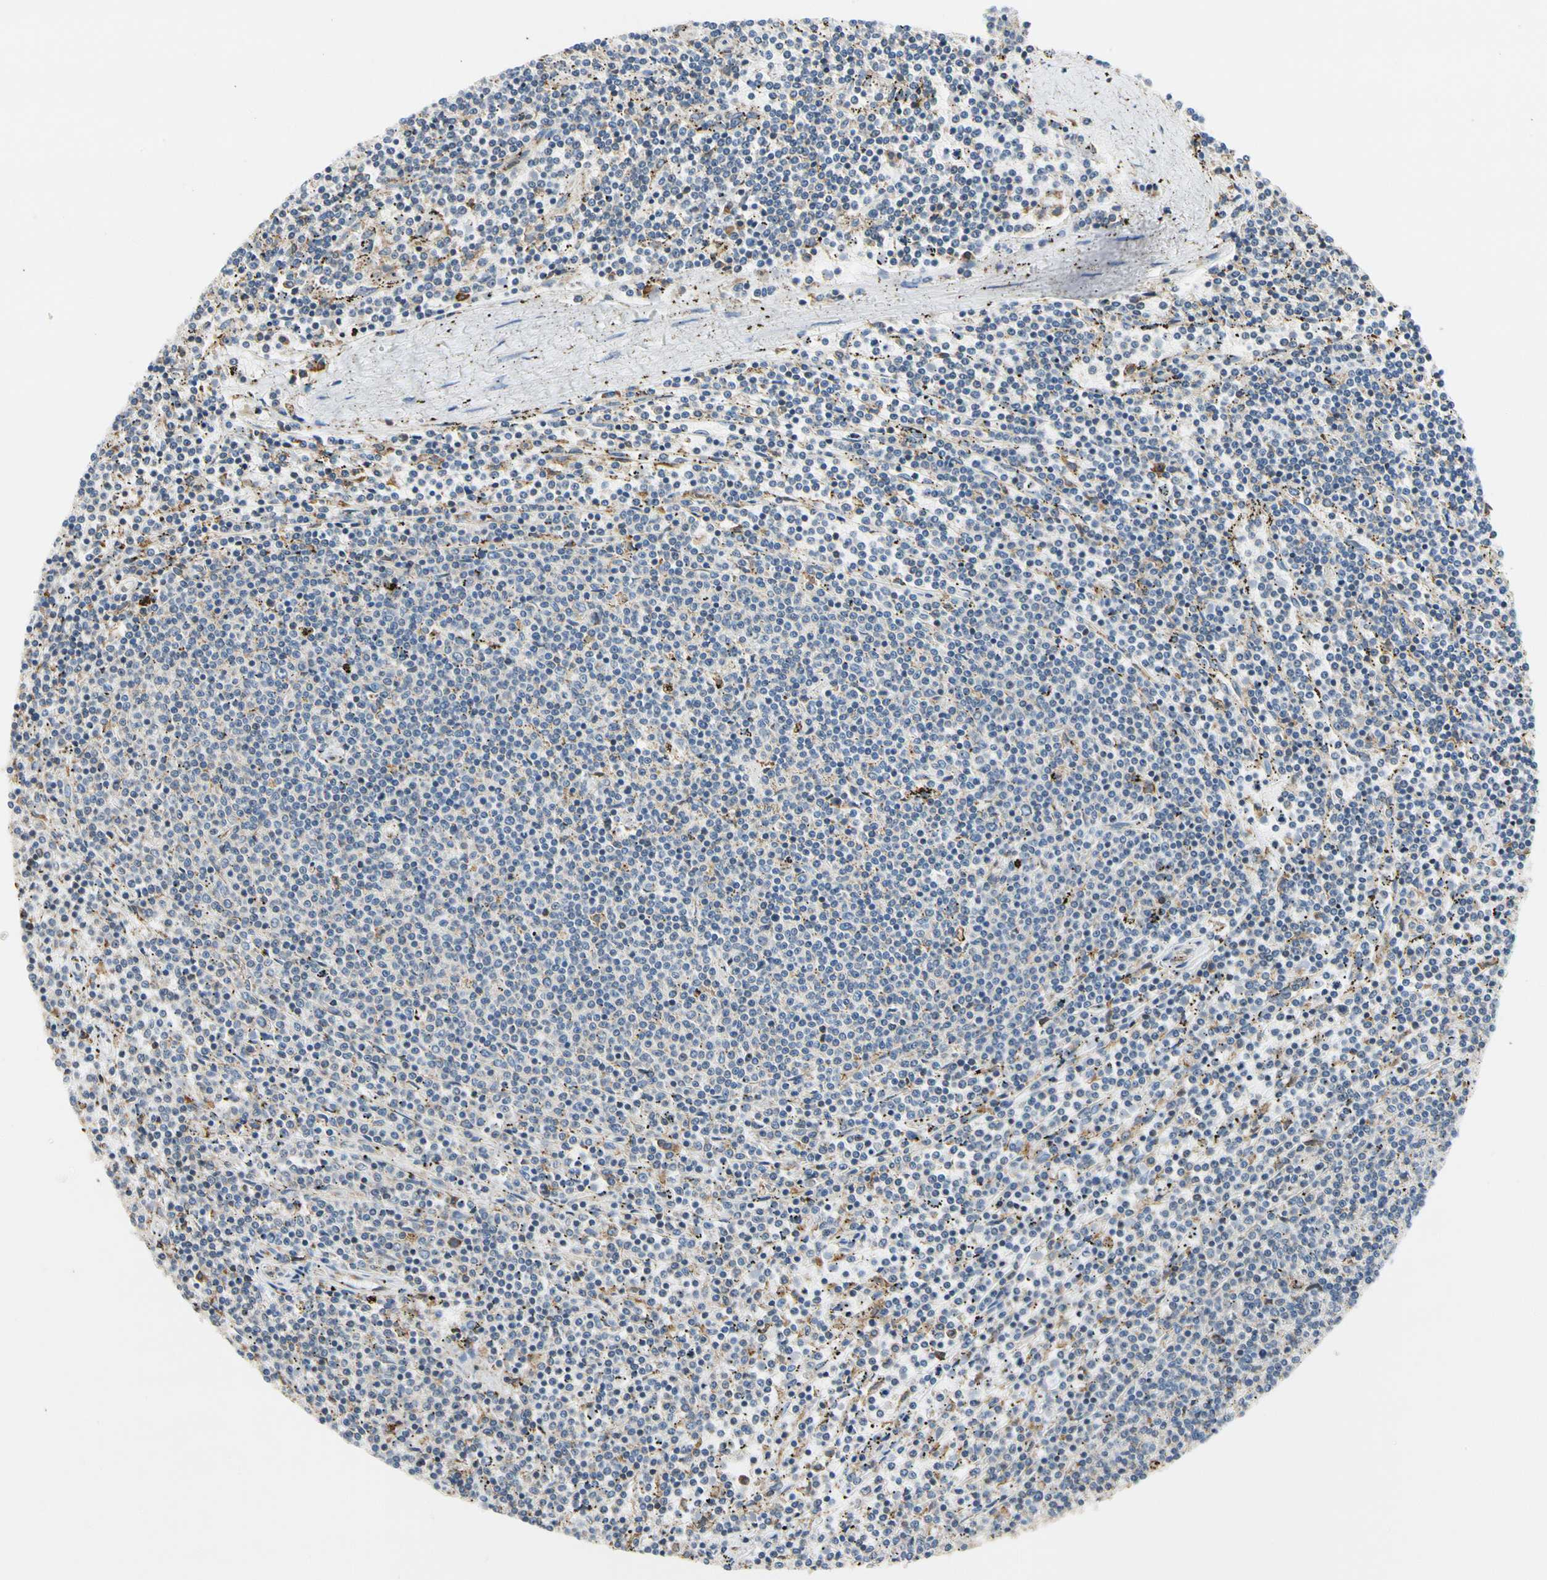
{"staining": {"intensity": "negative", "quantity": "none", "location": "none"}, "tissue": "lymphoma", "cell_type": "Tumor cells", "image_type": "cancer", "snomed": [{"axis": "morphology", "description": "Malignant lymphoma, non-Hodgkin's type, Low grade"}, {"axis": "topography", "description": "Spleen"}], "caption": "Immunohistochemistry photomicrograph of neoplastic tissue: lymphoma stained with DAB demonstrates no significant protein positivity in tumor cells.", "gene": "STXBP1", "patient": {"sex": "female", "age": 50}}